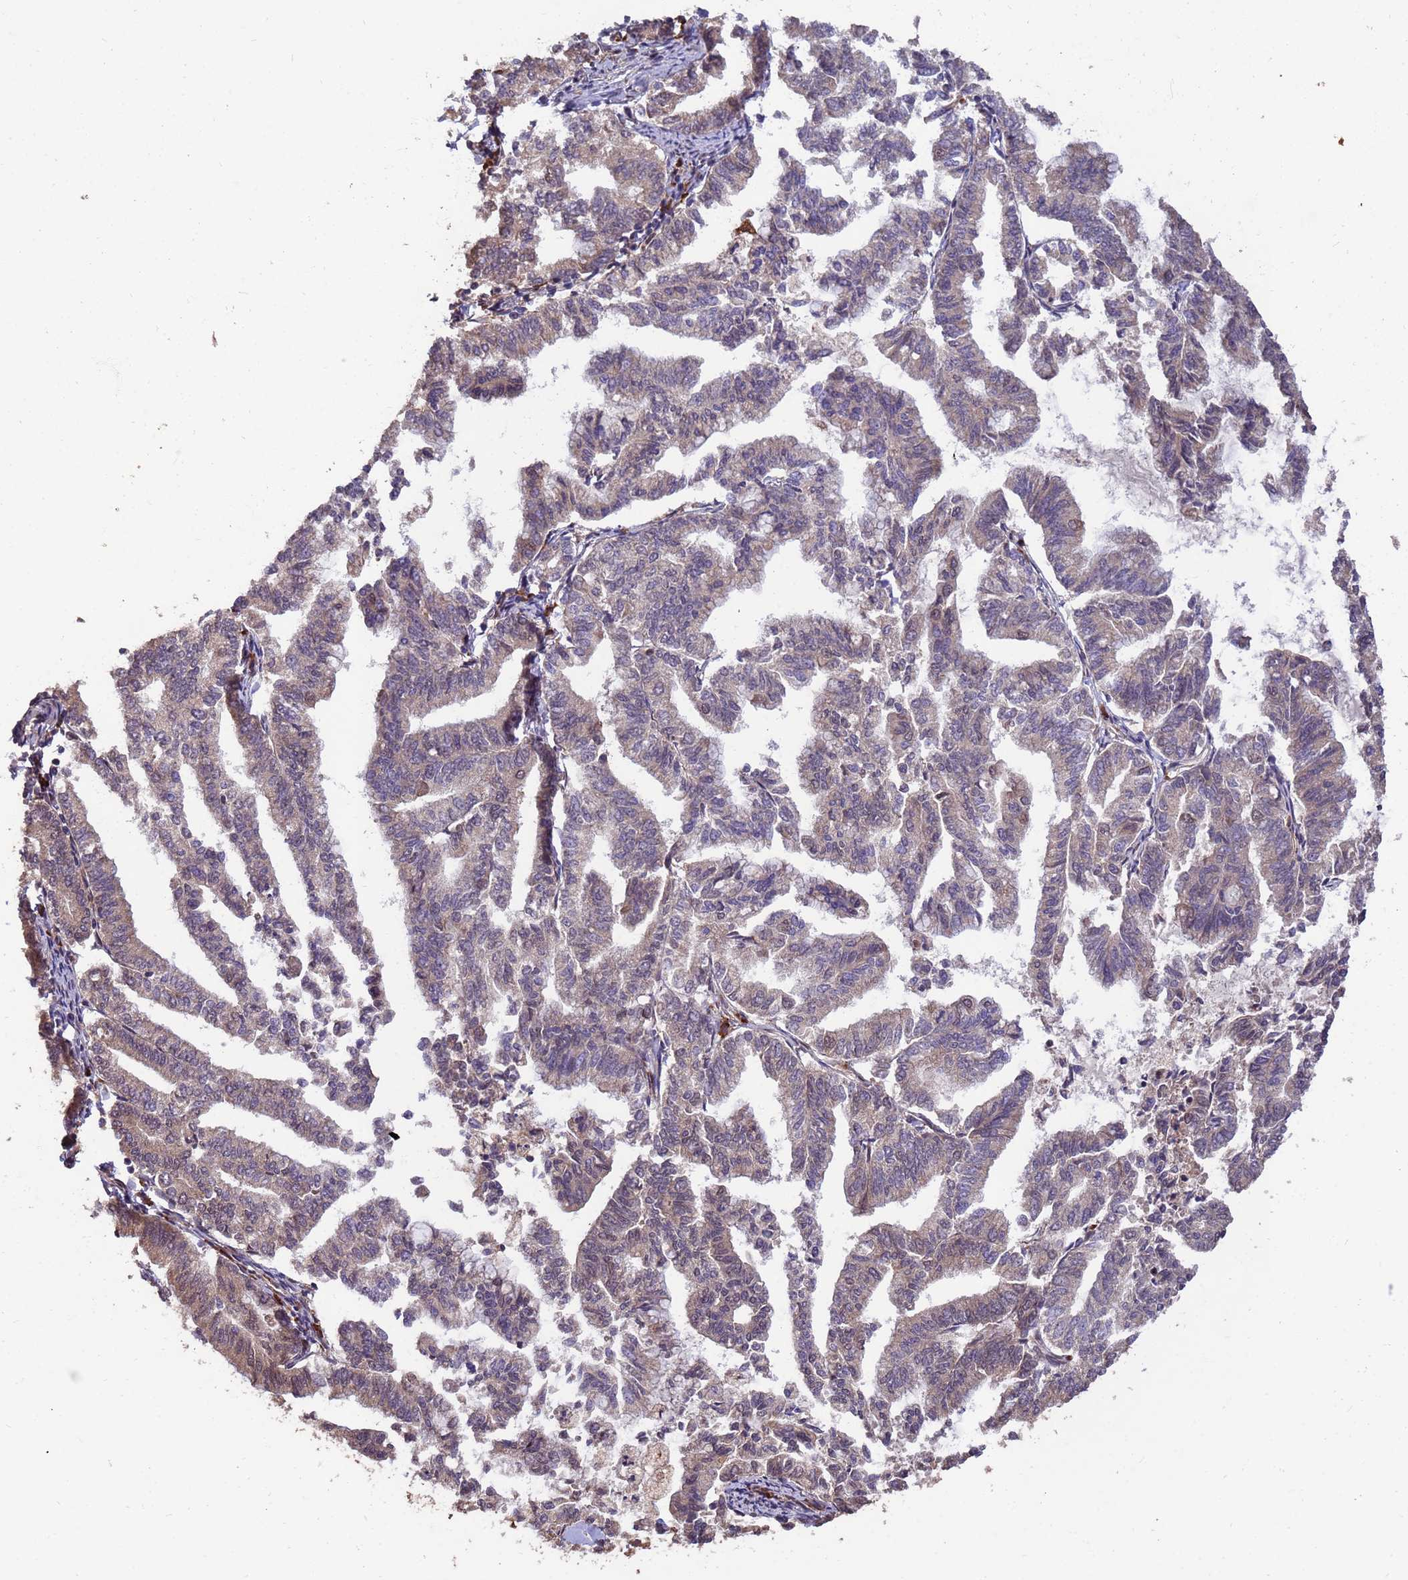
{"staining": {"intensity": "weak", "quantity": "25%-75%", "location": "cytoplasmic/membranous"}, "tissue": "endometrial cancer", "cell_type": "Tumor cells", "image_type": "cancer", "snomed": [{"axis": "morphology", "description": "Adenocarcinoma, NOS"}, {"axis": "topography", "description": "Endometrium"}], "caption": "Endometrial adenocarcinoma stained with a protein marker displays weak staining in tumor cells.", "gene": "ZNF619", "patient": {"sex": "female", "age": 79}}